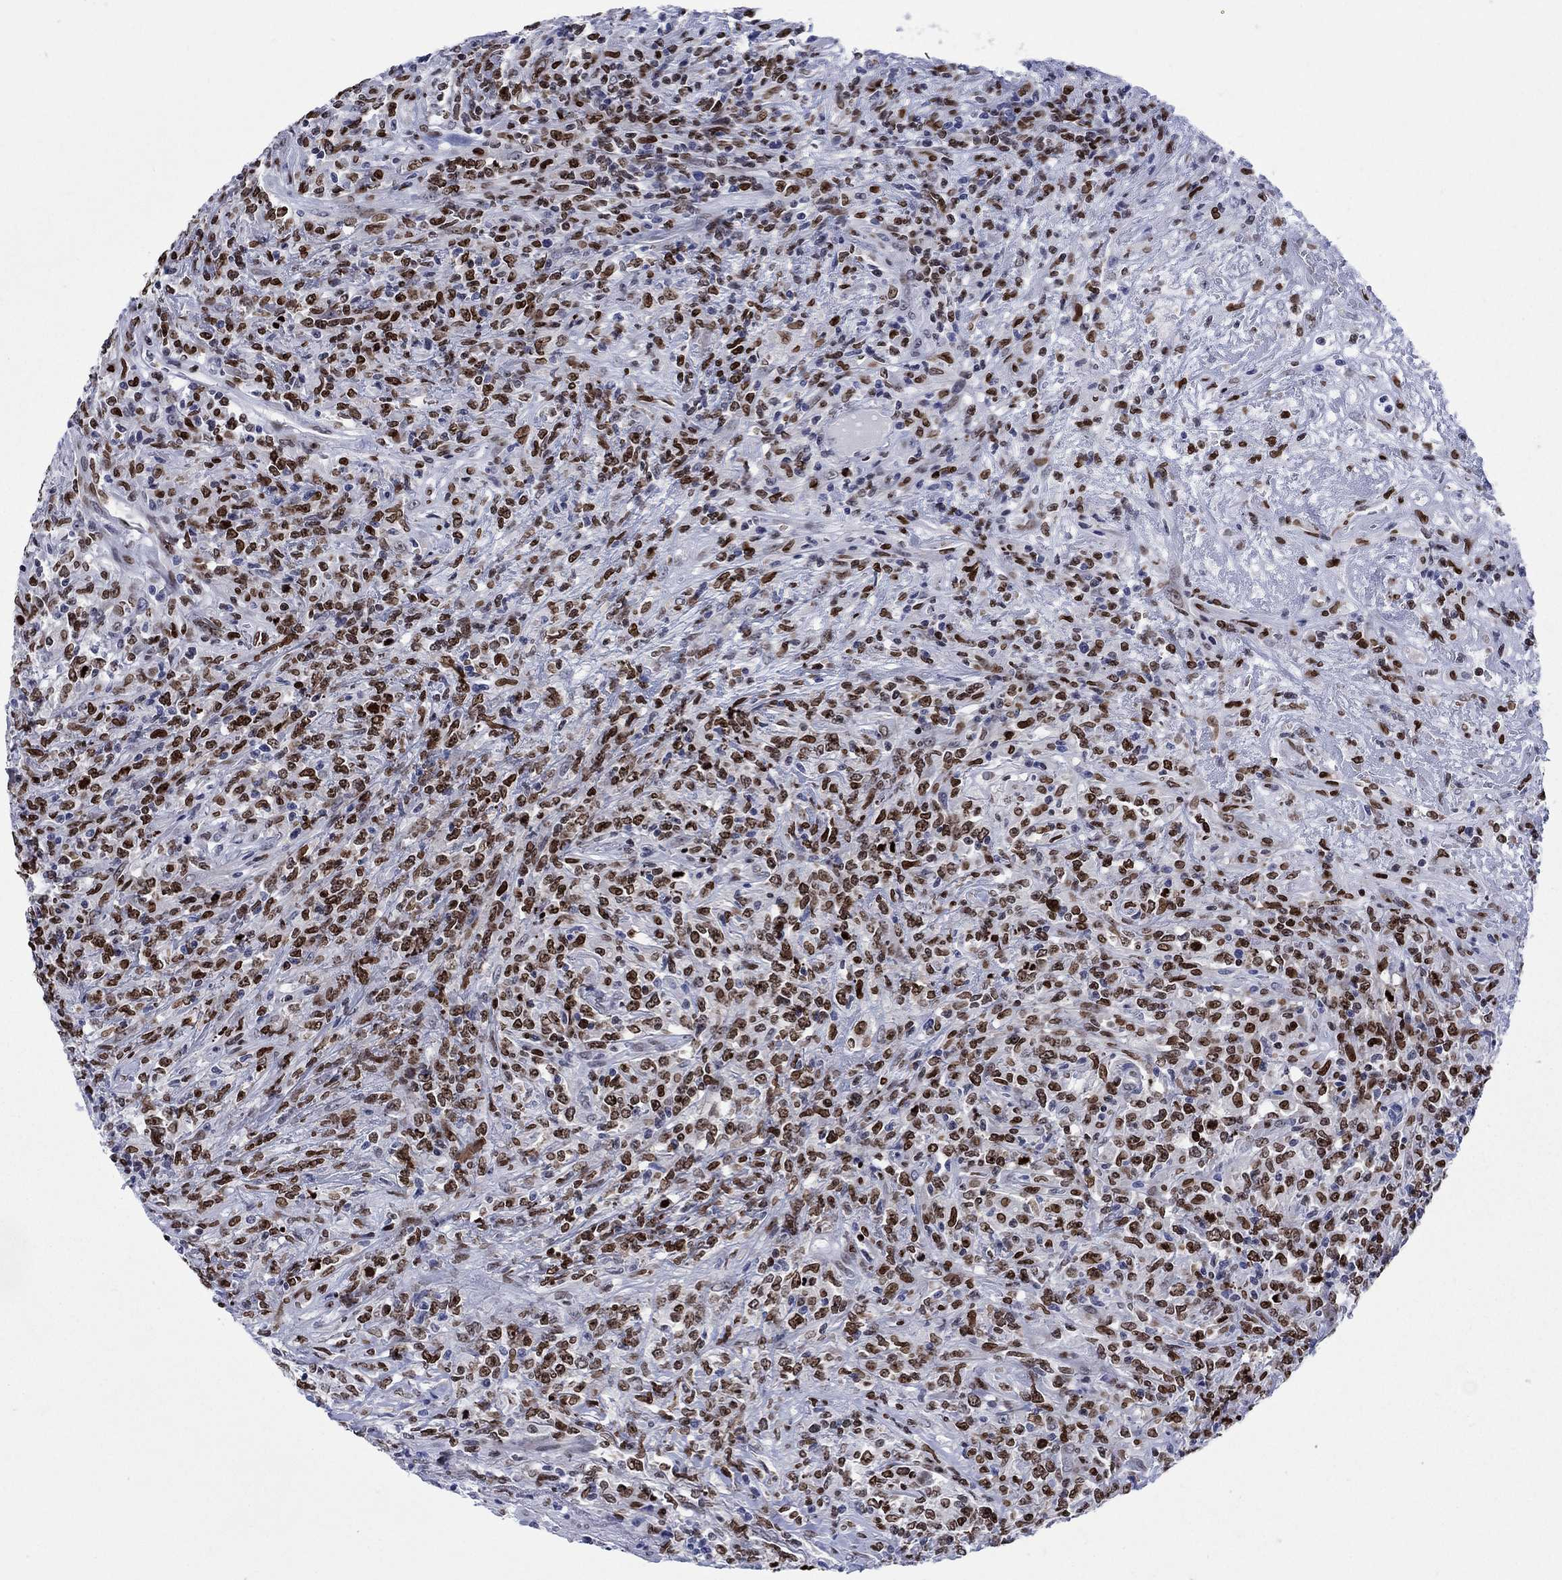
{"staining": {"intensity": "strong", "quantity": "25%-75%", "location": "nuclear"}, "tissue": "lymphoma", "cell_type": "Tumor cells", "image_type": "cancer", "snomed": [{"axis": "morphology", "description": "Malignant lymphoma, non-Hodgkin's type, High grade"}, {"axis": "topography", "description": "Lung"}], "caption": "The immunohistochemical stain shows strong nuclear staining in tumor cells of lymphoma tissue.", "gene": "HMGA1", "patient": {"sex": "male", "age": 79}}